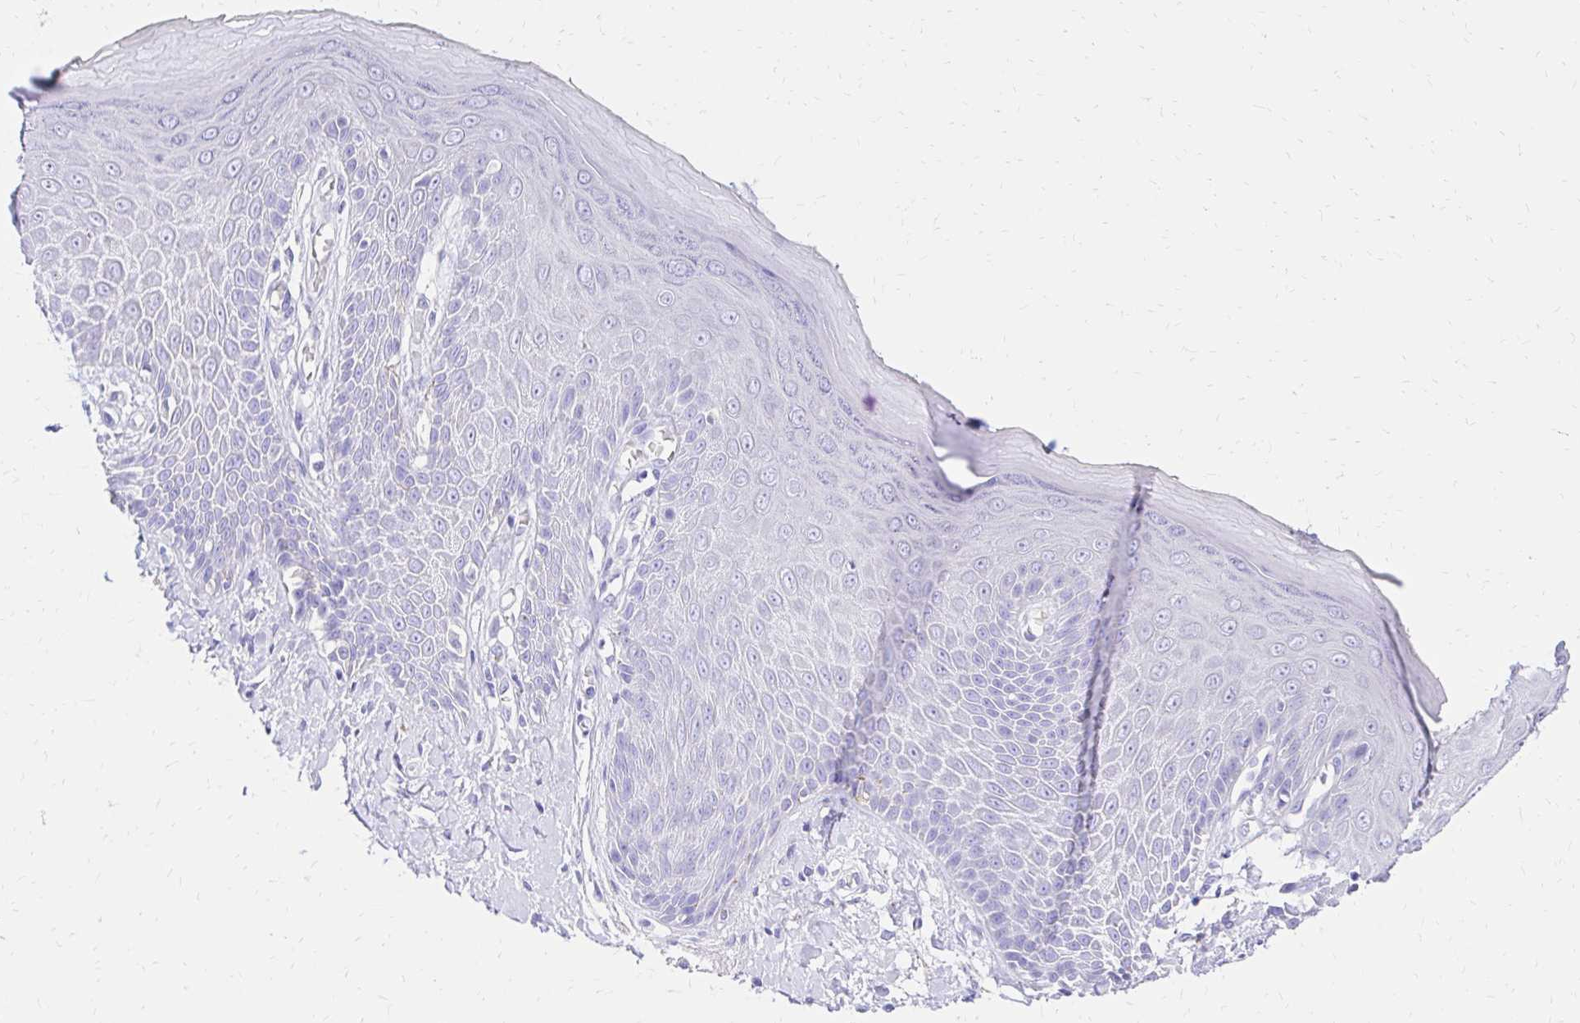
{"staining": {"intensity": "negative", "quantity": "none", "location": "none"}, "tissue": "skin", "cell_type": "Epidermal cells", "image_type": "normal", "snomed": [{"axis": "morphology", "description": "Normal tissue, NOS"}, {"axis": "topography", "description": "Anal"}, {"axis": "topography", "description": "Peripheral nerve tissue"}], "caption": "DAB (3,3'-diaminobenzidine) immunohistochemical staining of unremarkable human skin displays no significant expression in epidermal cells. (DAB immunohistochemistry, high magnification).", "gene": "S100G", "patient": {"sex": "male", "age": 78}}